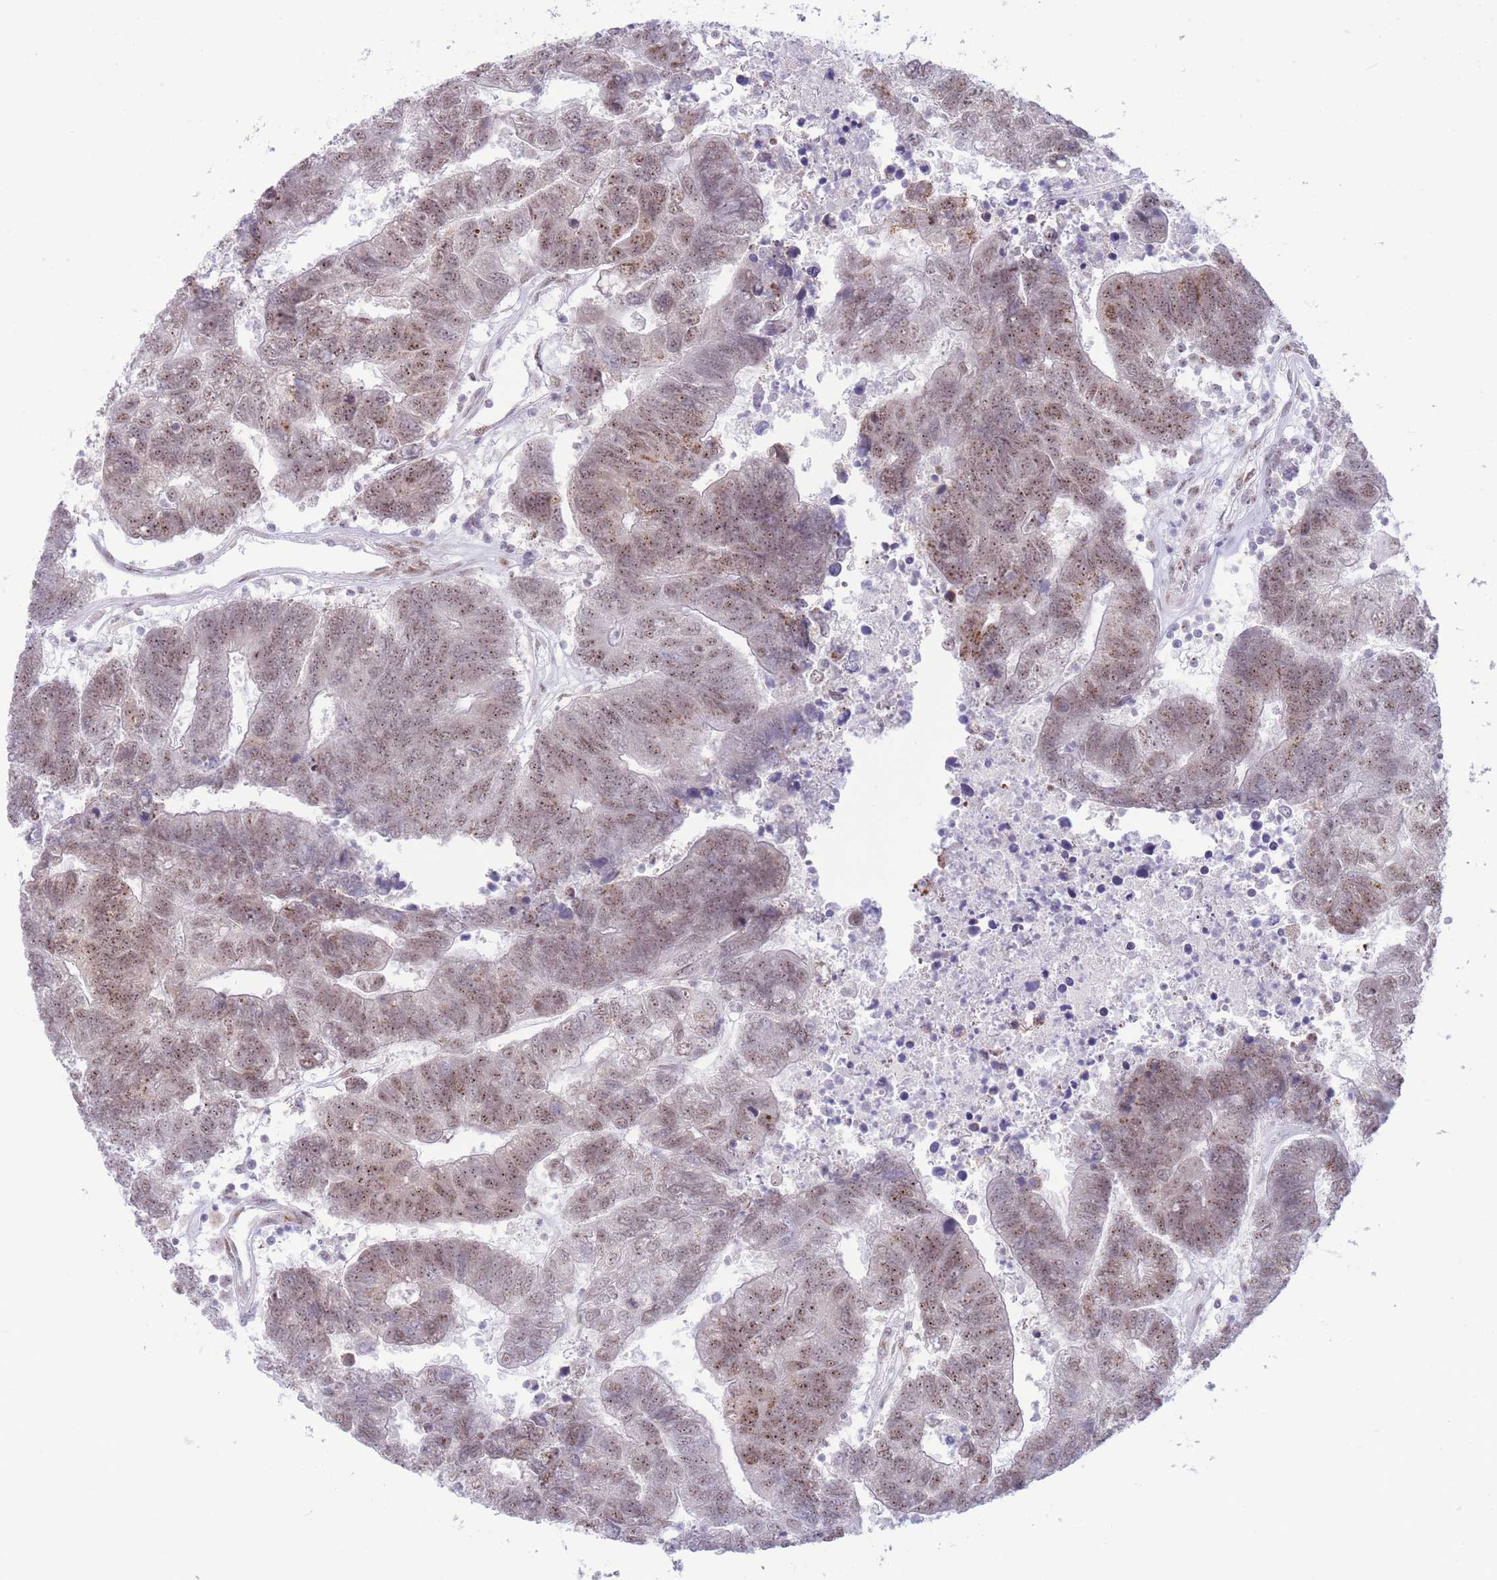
{"staining": {"intensity": "moderate", "quantity": ">75%", "location": "cytoplasmic/membranous,nuclear"}, "tissue": "colorectal cancer", "cell_type": "Tumor cells", "image_type": "cancer", "snomed": [{"axis": "morphology", "description": "Adenocarcinoma, NOS"}, {"axis": "topography", "description": "Colon"}], "caption": "Colorectal cancer (adenocarcinoma) stained with a brown dye shows moderate cytoplasmic/membranous and nuclear positive expression in approximately >75% of tumor cells.", "gene": "INO80C", "patient": {"sex": "female", "age": 48}}